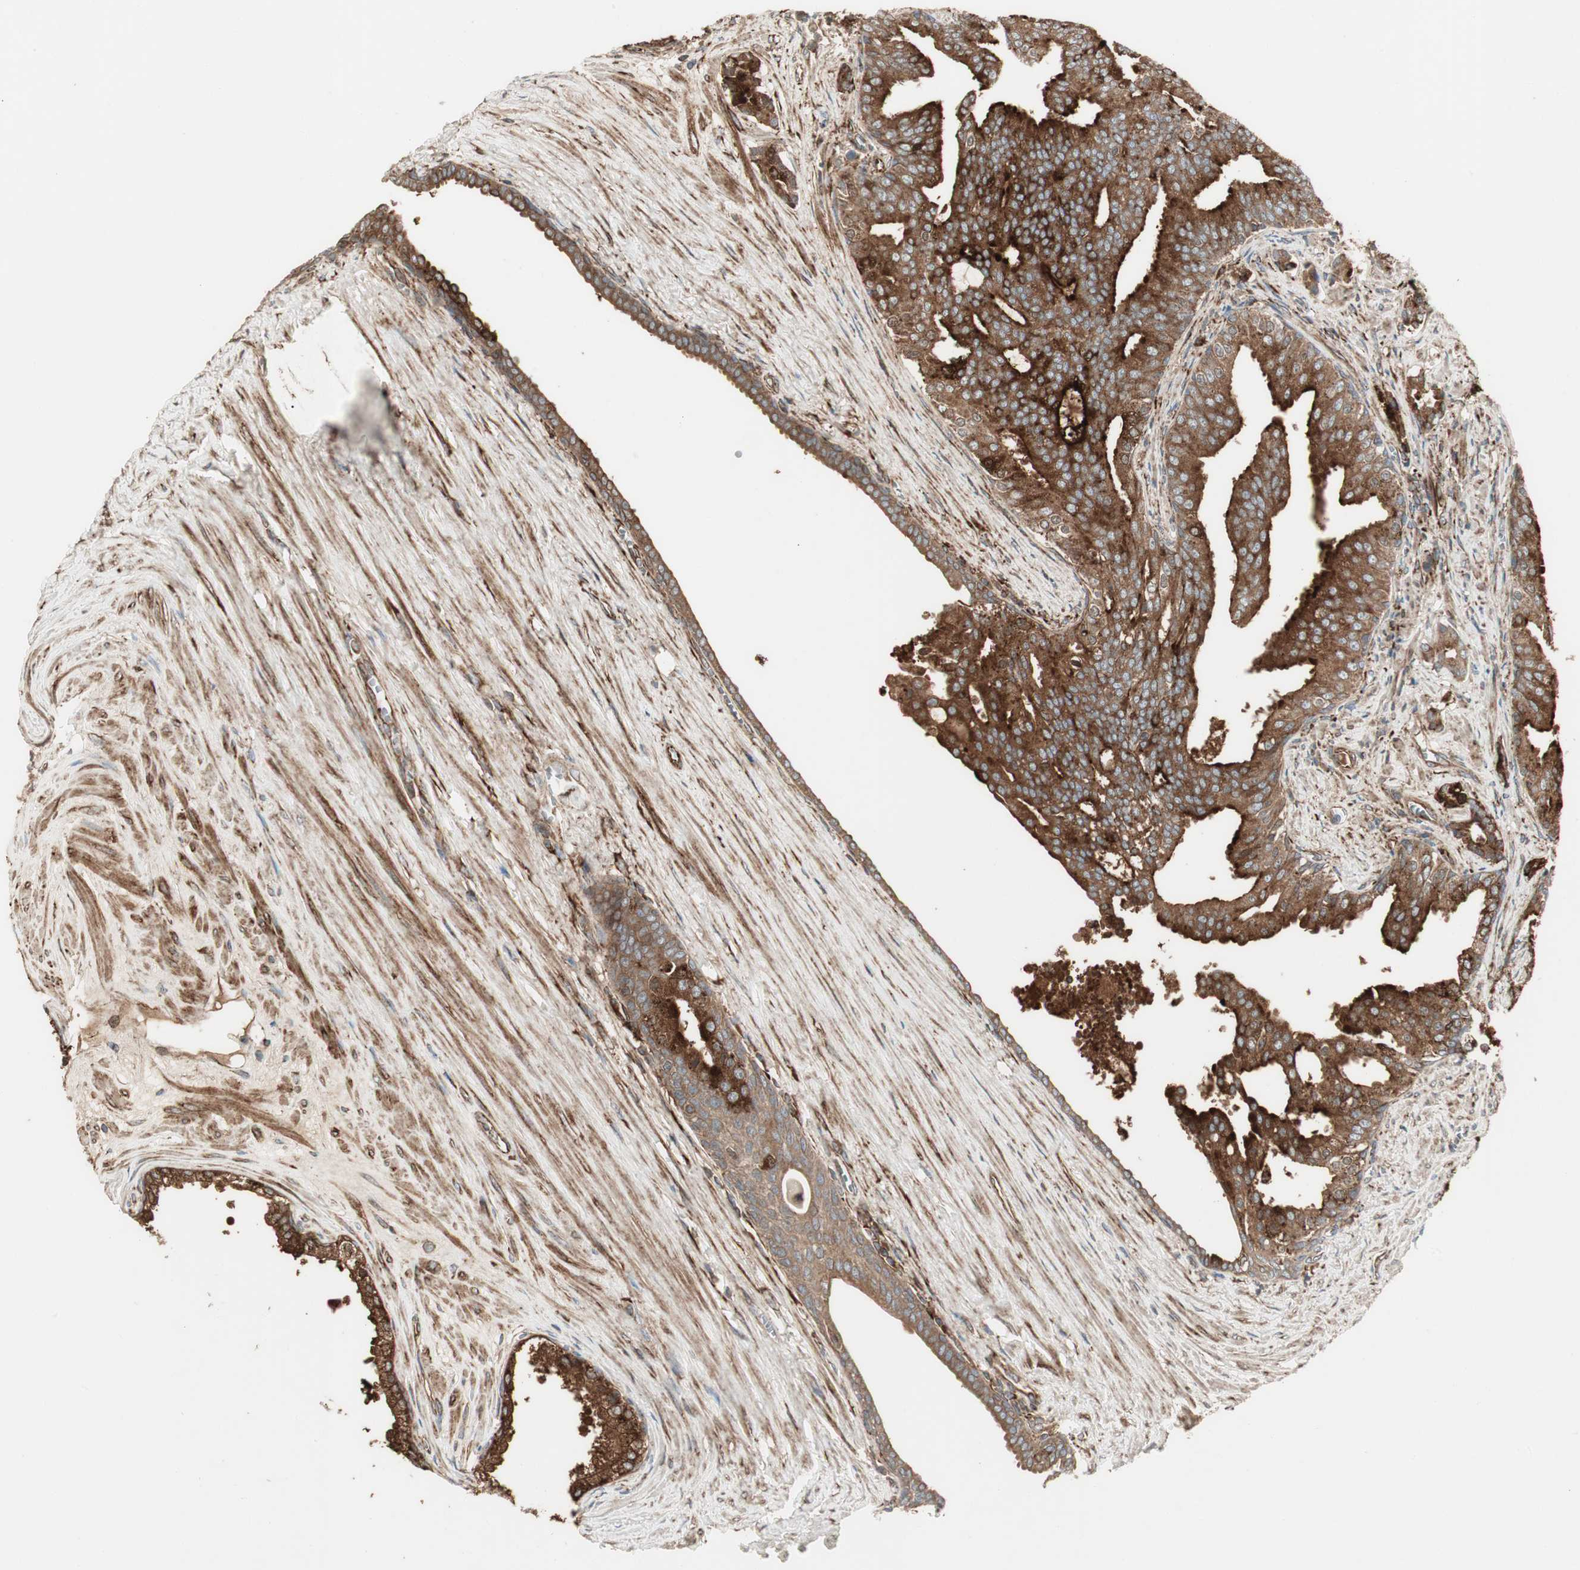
{"staining": {"intensity": "moderate", "quantity": ">75%", "location": "cytoplasmic/membranous"}, "tissue": "prostate cancer", "cell_type": "Tumor cells", "image_type": "cancer", "snomed": [{"axis": "morphology", "description": "Adenocarcinoma, Low grade"}, {"axis": "topography", "description": "Prostate"}], "caption": "Immunohistochemical staining of adenocarcinoma (low-grade) (prostate) displays moderate cytoplasmic/membranous protein staining in approximately >75% of tumor cells. The protein of interest is shown in brown color, while the nuclei are stained blue.", "gene": "PRKG1", "patient": {"sex": "male", "age": 58}}